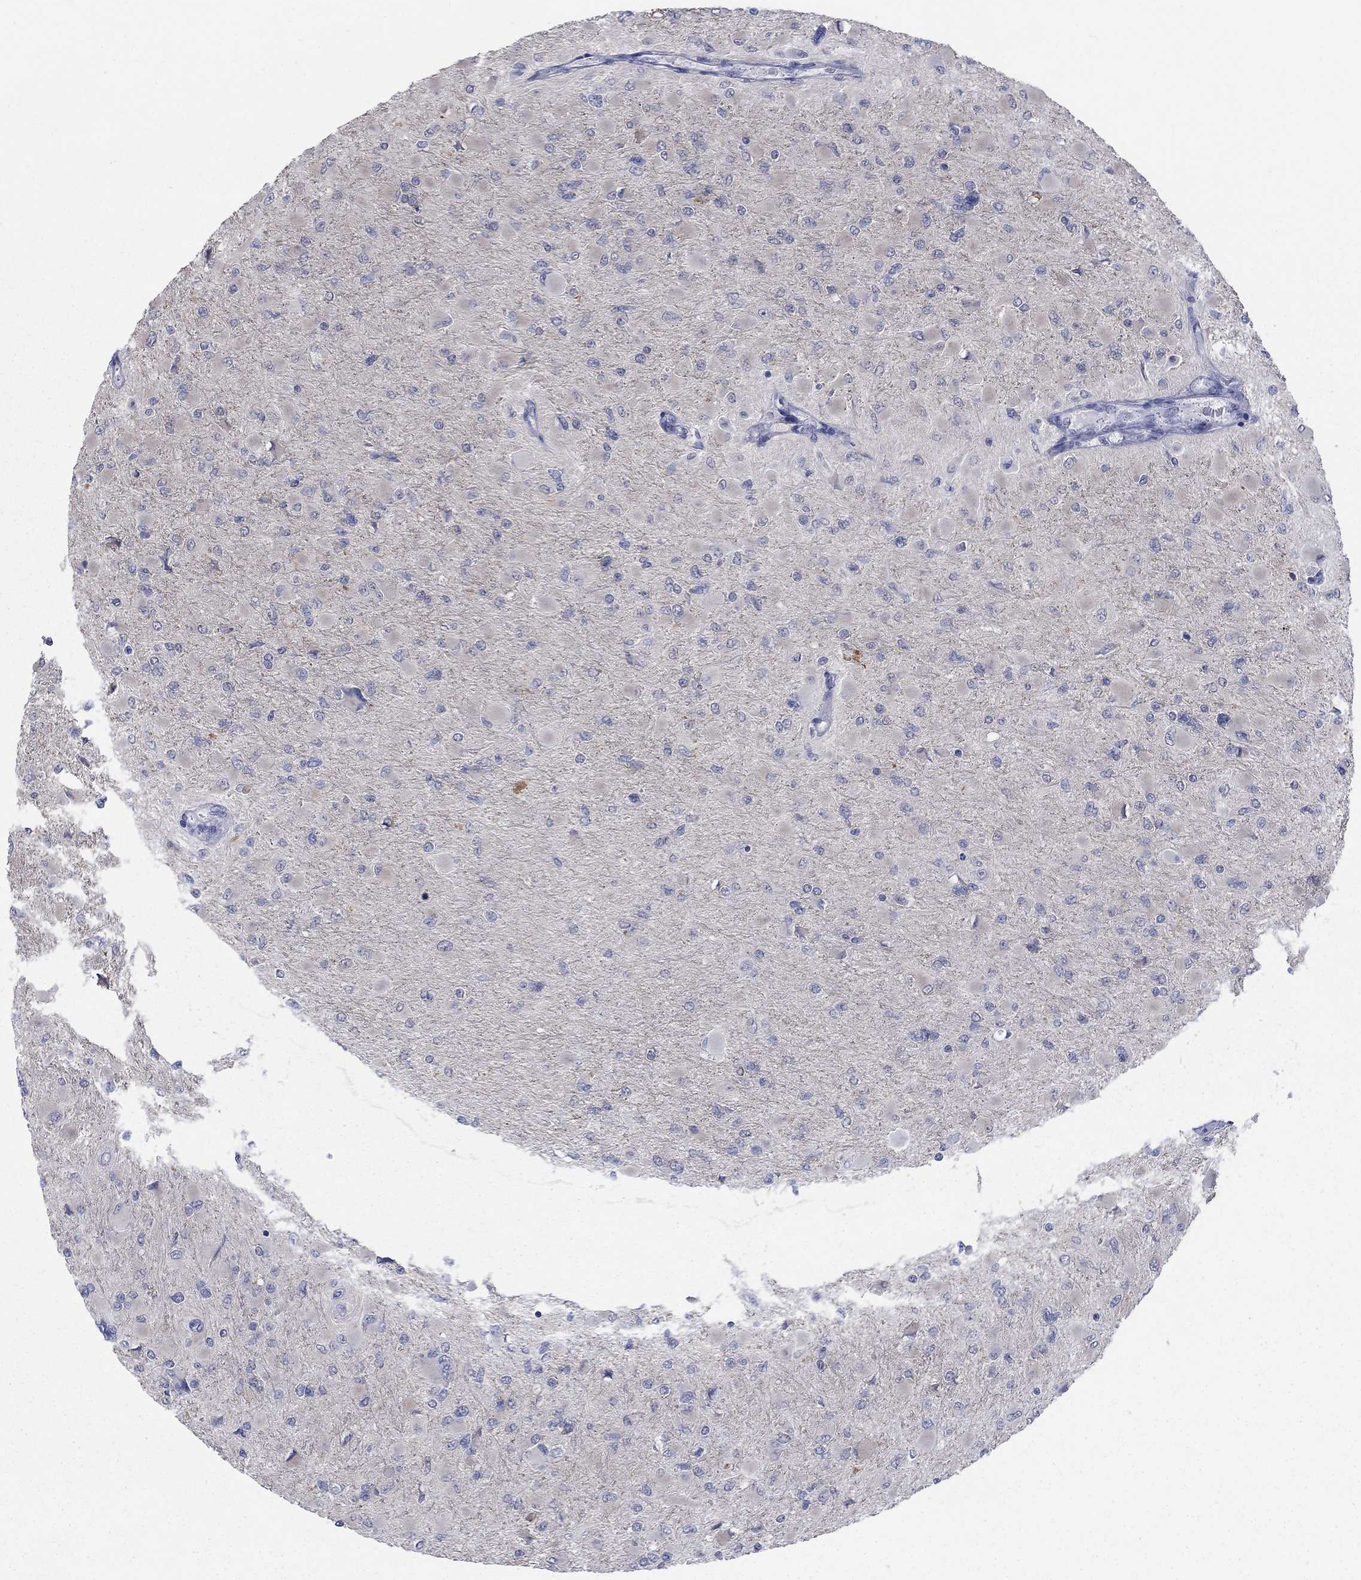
{"staining": {"intensity": "negative", "quantity": "none", "location": "none"}, "tissue": "glioma", "cell_type": "Tumor cells", "image_type": "cancer", "snomed": [{"axis": "morphology", "description": "Glioma, malignant, High grade"}, {"axis": "topography", "description": "Cerebral cortex"}], "caption": "There is no significant positivity in tumor cells of high-grade glioma (malignant).", "gene": "ATP6V1G2", "patient": {"sex": "female", "age": 36}}